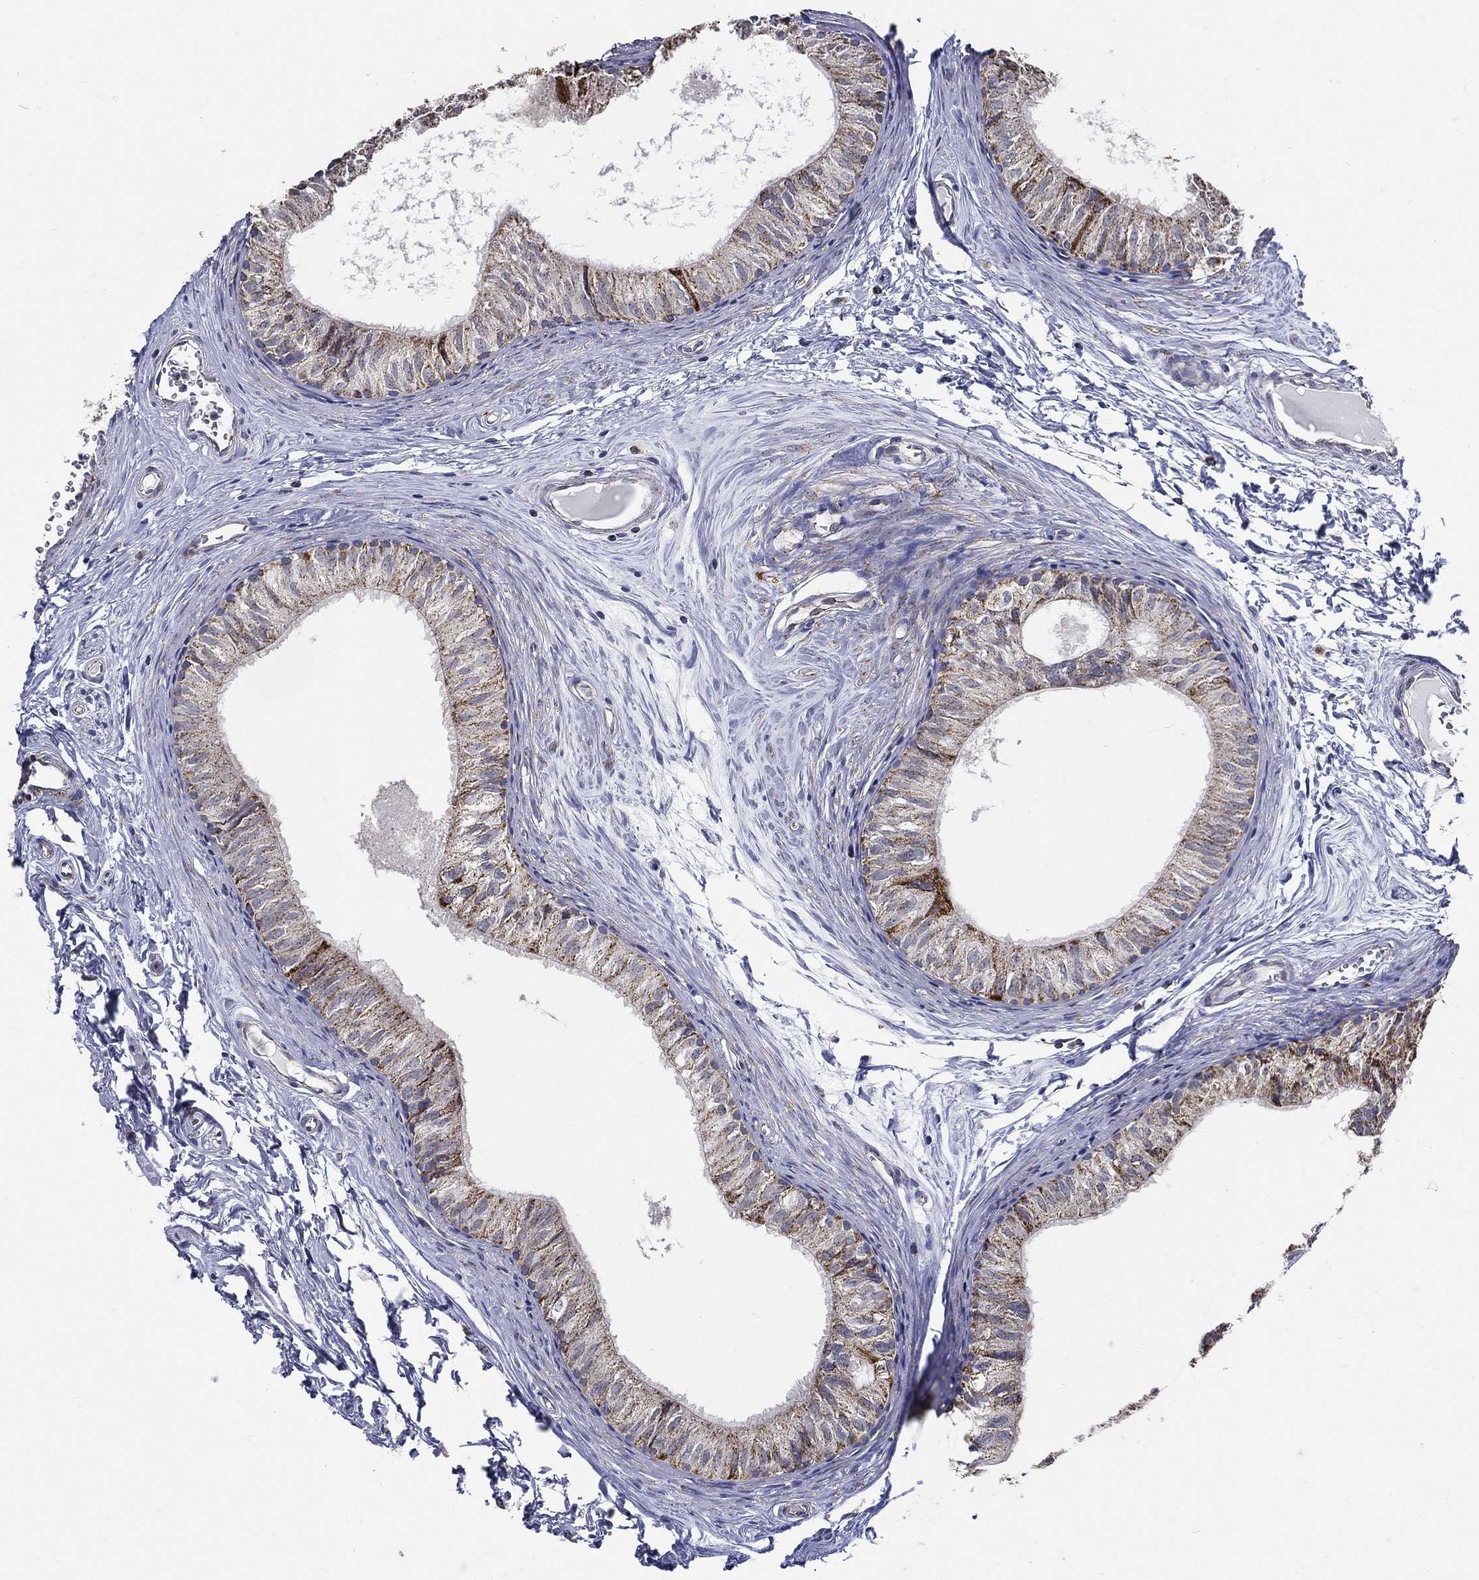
{"staining": {"intensity": "strong", "quantity": "<25%", "location": "cytoplasmic/membranous"}, "tissue": "epididymis", "cell_type": "Glandular cells", "image_type": "normal", "snomed": [{"axis": "morphology", "description": "Normal tissue, NOS"}, {"axis": "topography", "description": "Epididymis"}], "caption": "Epididymis stained for a protein shows strong cytoplasmic/membranous positivity in glandular cells. (IHC, brightfield microscopy, high magnification).", "gene": "NDUFAB1", "patient": {"sex": "male", "age": 52}}